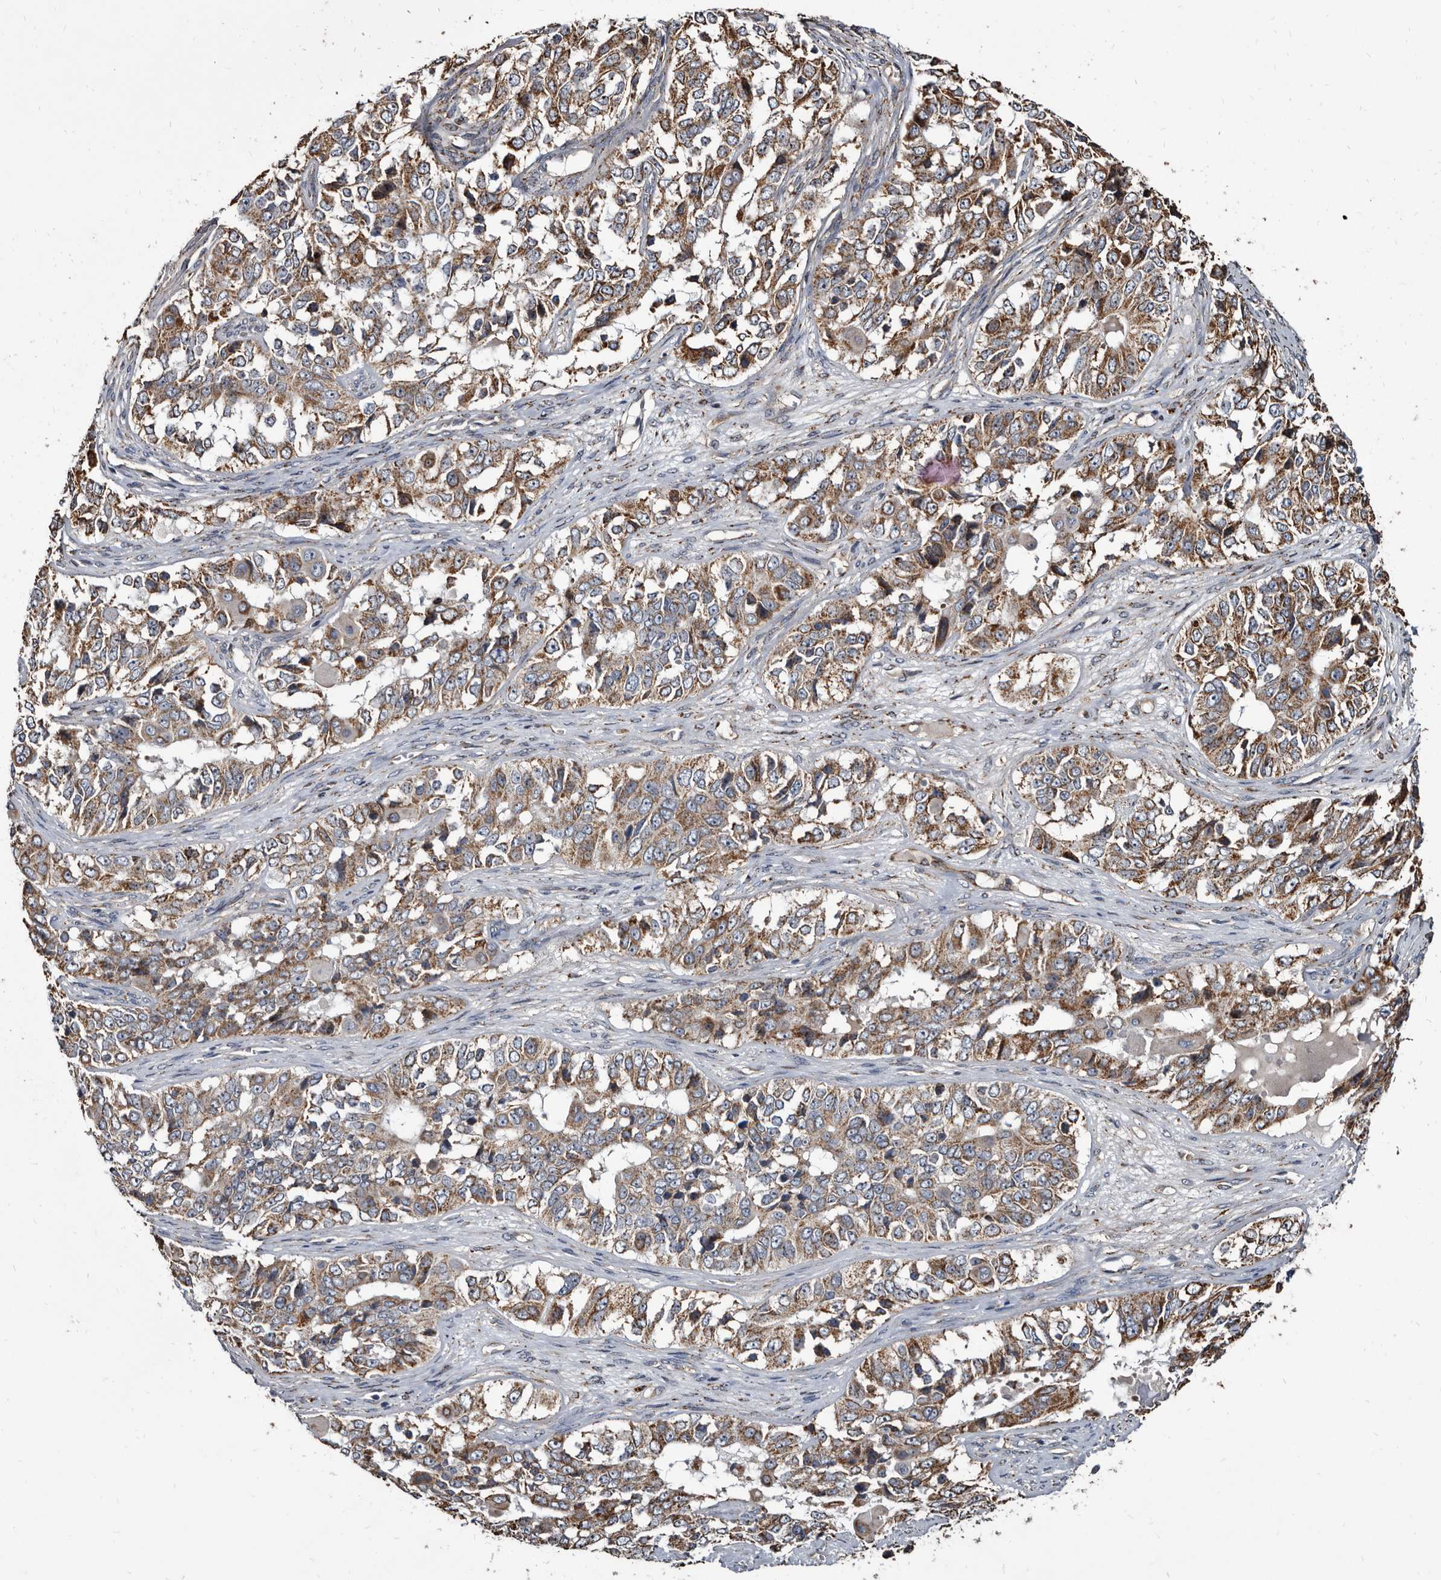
{"staining": {"intensity": "moderate", "quantity": ">75%", "location": "cytoplasmic/membranous"}, "tissue": "ovarian cancer", "cell_type": "Tumor cells", "image_type": "cancer", "snomed": [{"axis": "morphology", "description": "Carcinoma, endometroid"}, {"axis": "topography", "description": "Ovary"}], "caption": "Immunohistochemistry staining of endometroid carcinoma (ovarian), which shows medium levels of moderate cytoplasmic/membranous positivity in approximately >75% of tumor cells indicating moderate cytoplasmic/membranous protein expression. The staining was performed using DAB (3,3'-diaminobenzidine) (brown) for protein detection and nuclei were counterstained in hematoxylin (blue).", "gene": "CTSA", "patient": {"sex": "female", "age": 51}}